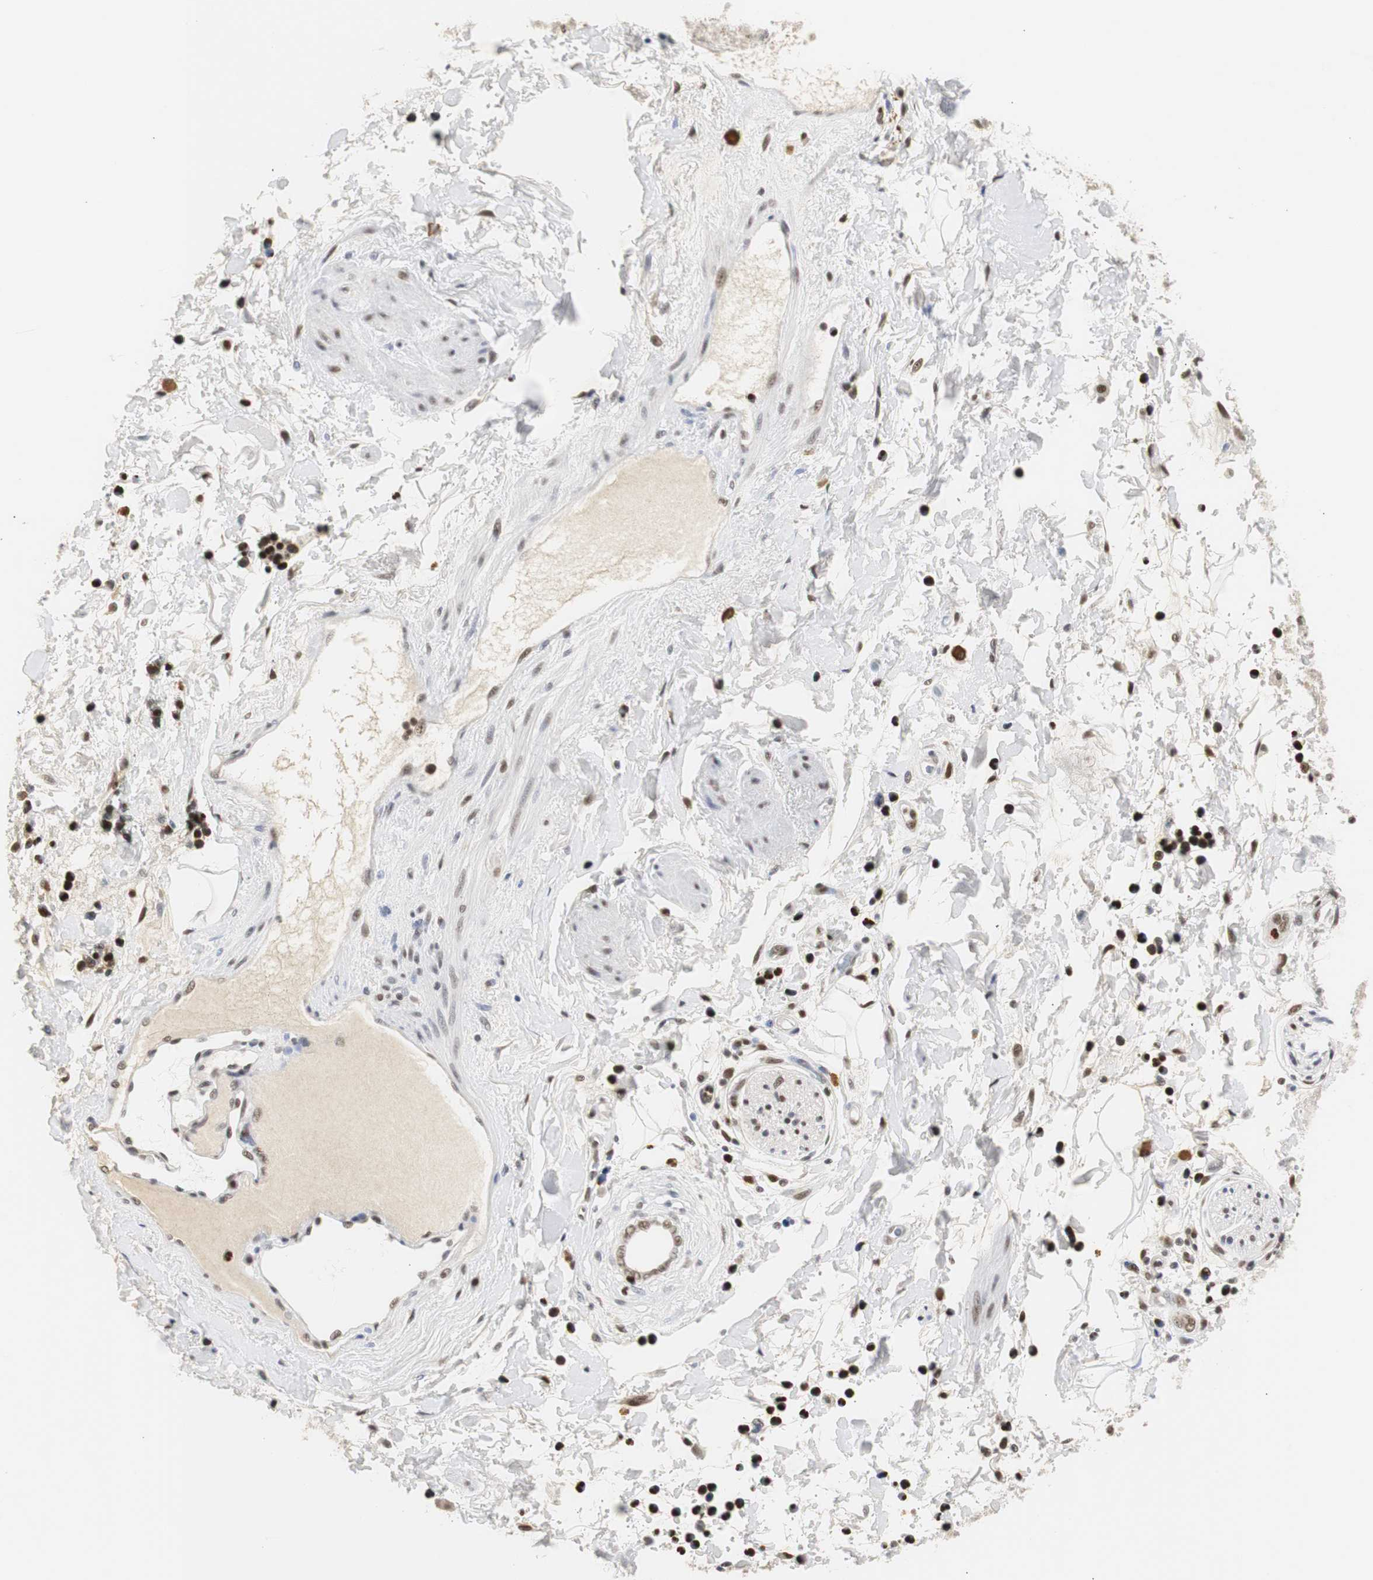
{"staining": {"intensity": "moderate", "quantity": ">75%", "location": "nuclear"}, "tissue": "adipose tissue", "cell_type": "Adipocytes", "image_type": "normal", "snomed": [{"axis": "morphology", "description": "Normal tissue, NOS"}, {"axis": "topography", "description": "Soft tissue"}, {"axis": "topography", "description": "Peripheral nerve tissue"}], "caption": "Immunohistochemistry (IHC) (DAB (3,3'-diaminobenzidine)) staining of normal adipose tissue shows moderate nuclear protein staining in about >75% of adipocytes.", "gene": "ZFC3H1", "patient": {"sex": "female", "age": 71}}